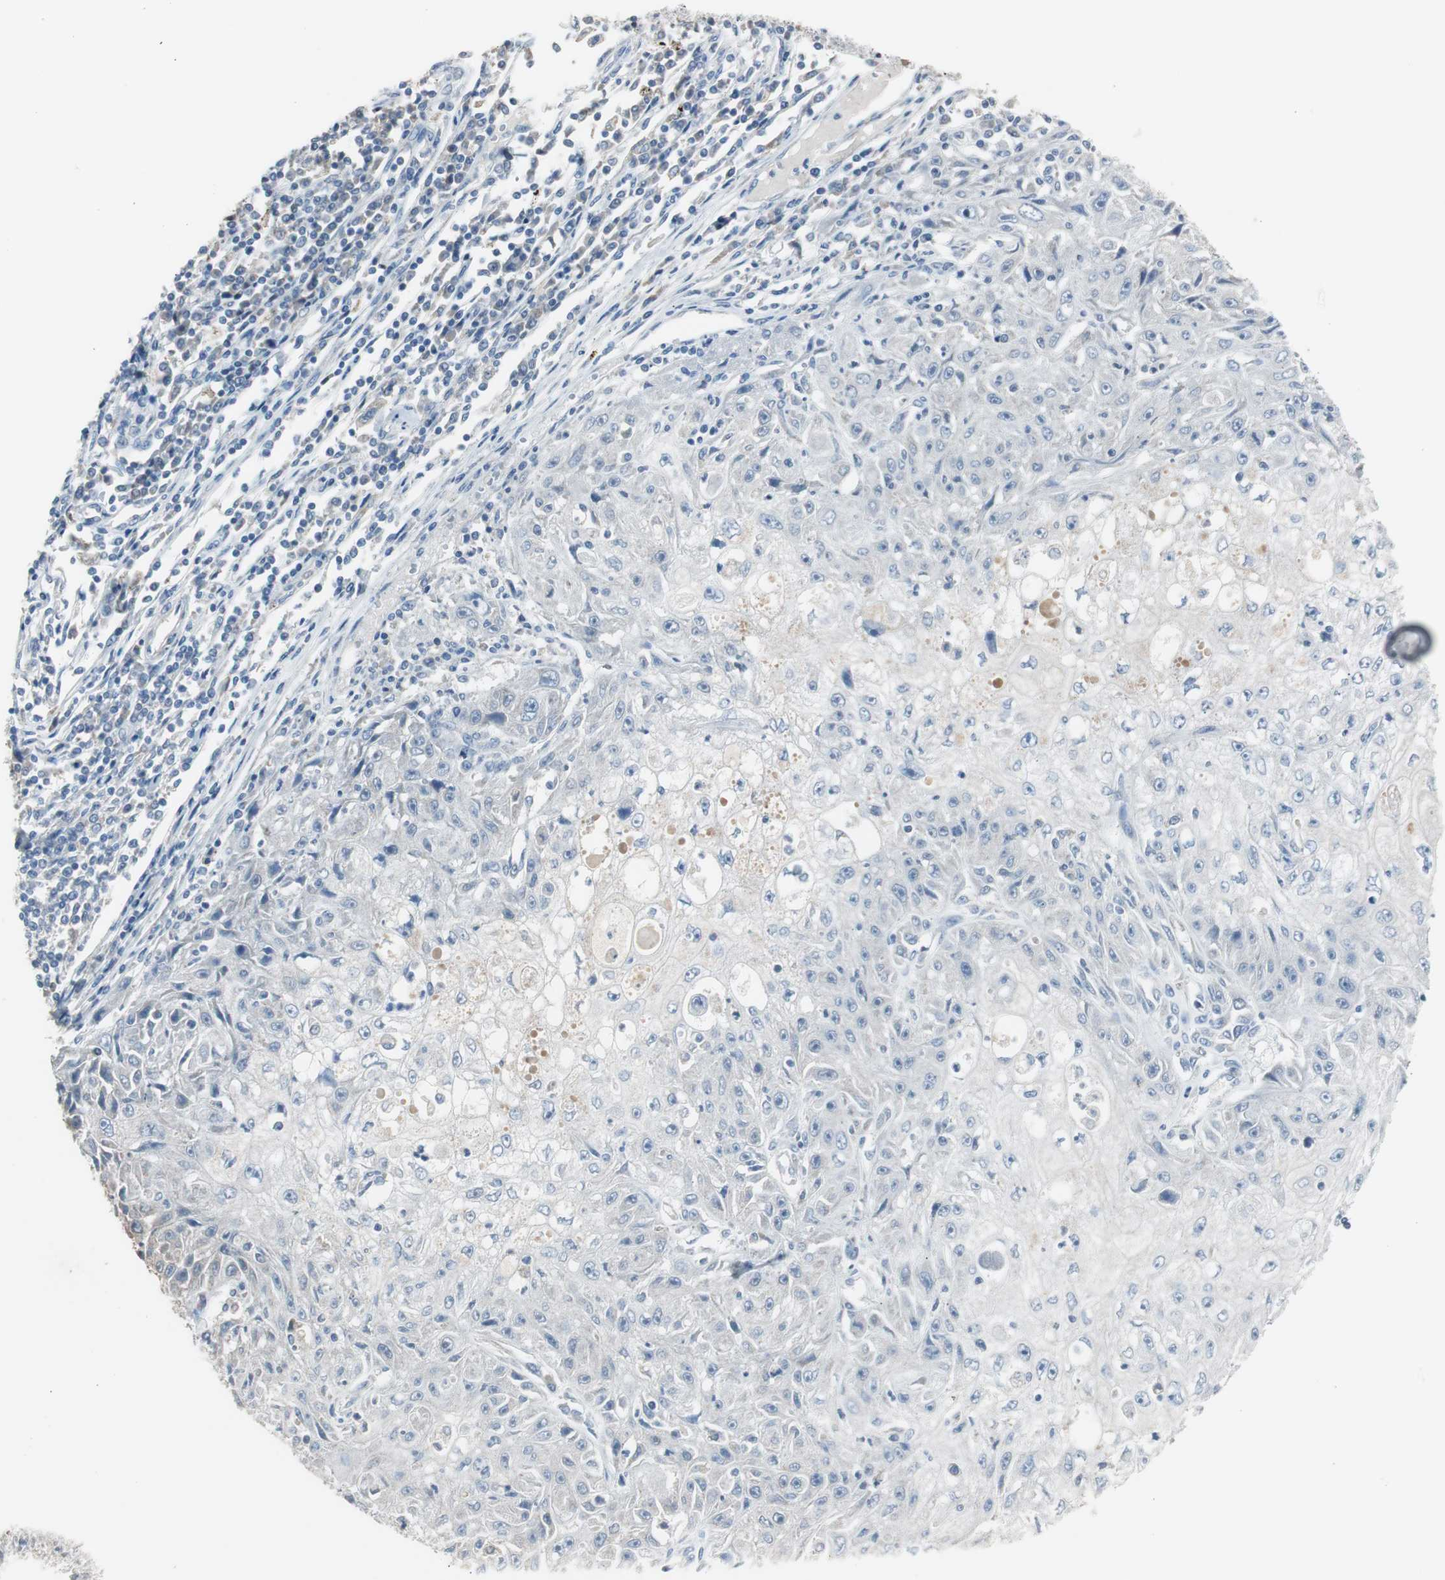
{"staining": {"intensity": "moderate", "quantity": "<25%", "location": "cytoplasmic/membranous"}, "tissue": "skin cancer", "cell_type": "Tumor cells", "image_type": "cancer", "snomed": [{"axis": "morphology", "description": "Squamous cell carcinoma, NOS"}, {"axis": "topography", "description": "Skin"}], "caption": "Squamous cell carcinoma (skin) tissue displays moderate cytoplasmic/membranous positivity in about <25% of tumor cells, visualized by immunohistochemistry. (brown staining indicates protein expression, while blue staining denotes nuclei).", "gene": "TK1", "patient": {"sex": "male", "age": 75}}